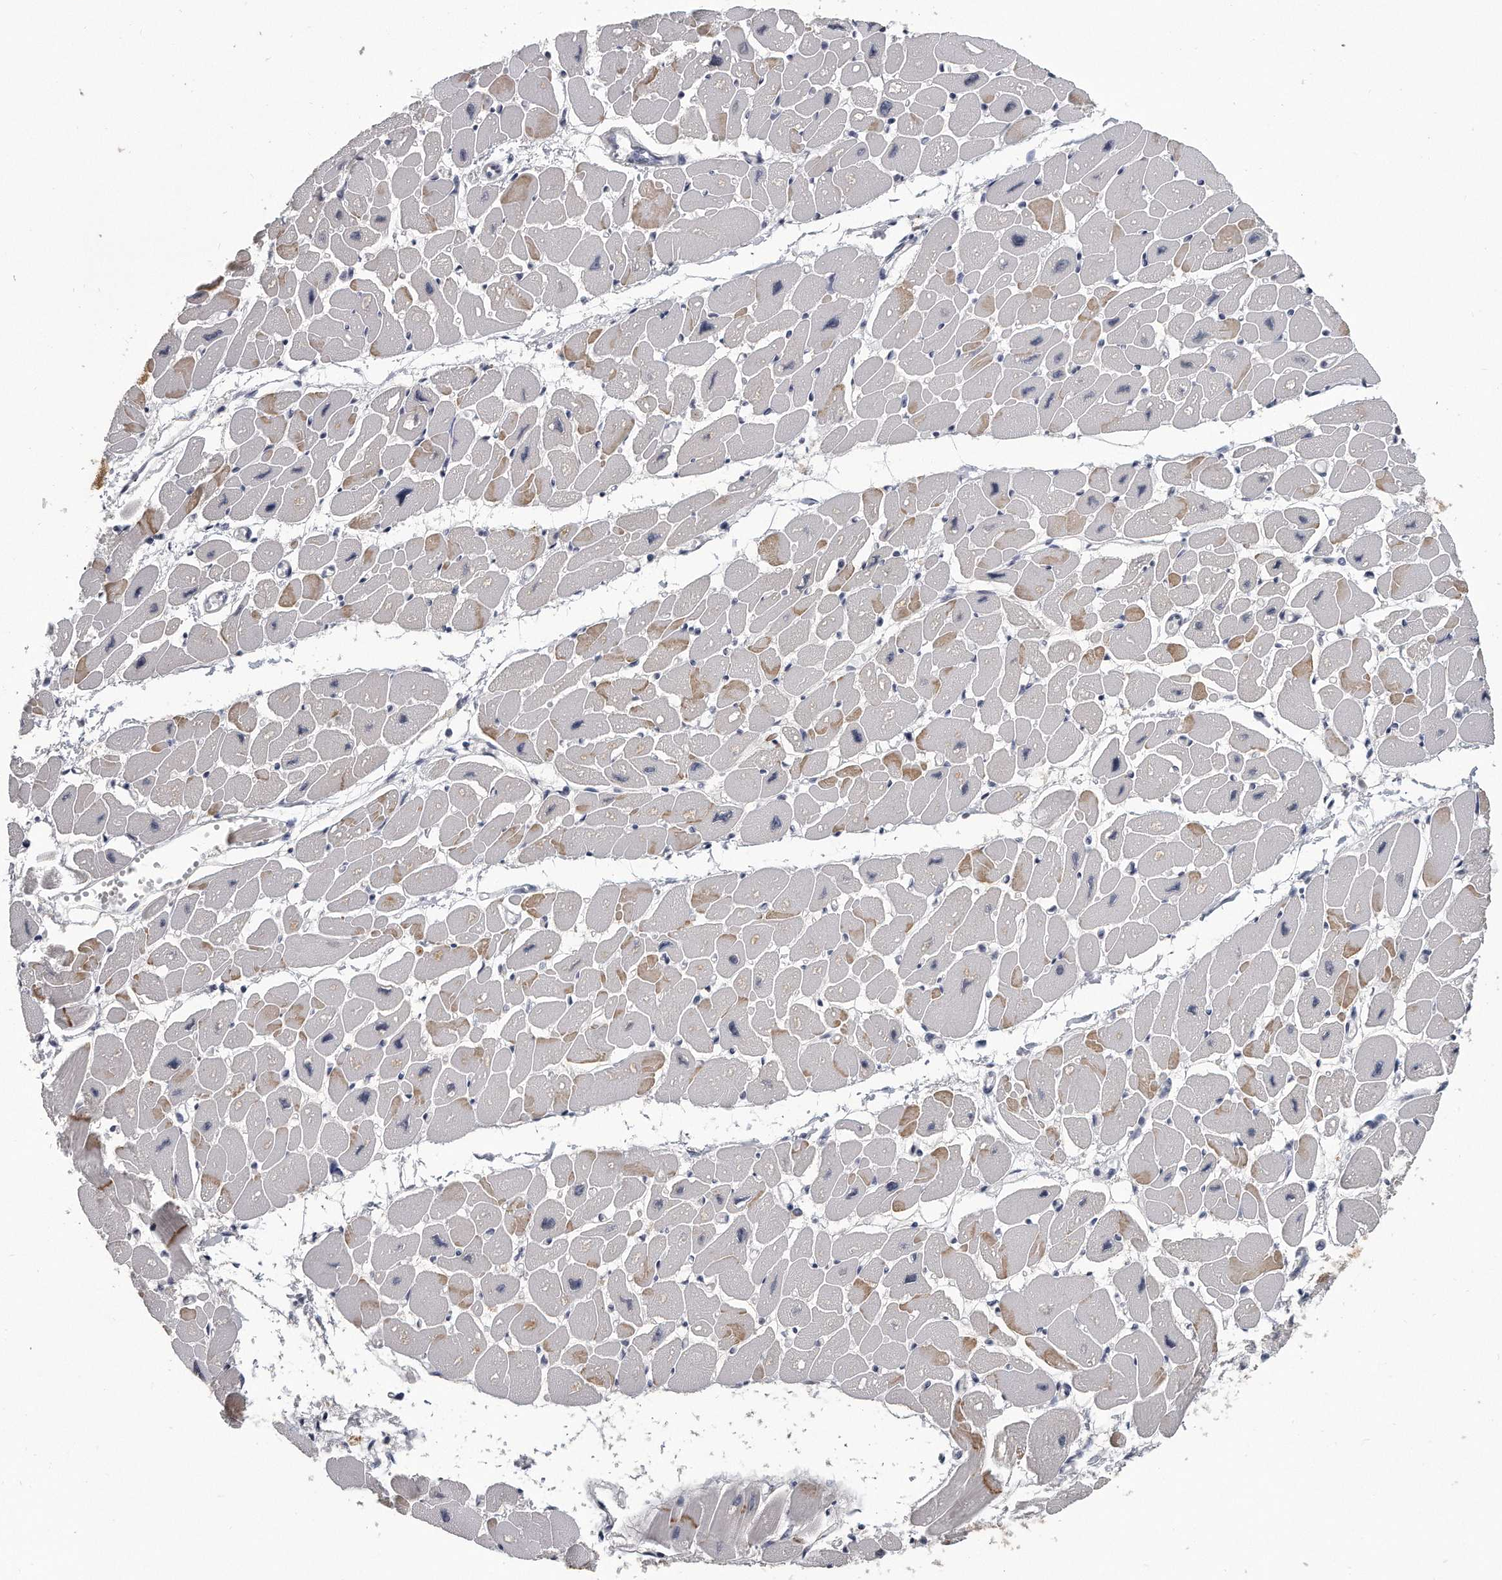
{"staining": {"intensity": "moderate", "quantity": "25%-75%", "location": "cytoplasmic/membranous"}, "tissue": "heart muscle", "cell_type": "Cardiomyocytes", "image_type": "normal", "snomed": [{"axis": "morphology", "description": "Normal tissue, NOS"}, {"axis": "topography", "description": "Heart"}], "caption": "DAB immunohistochemical staining of benign heart muscle exhibits moderate cytoplasmic/membranous protein staining in about 25%-75% of cardiomyocytes.", "gene": "KLHL7", "patient": {"sex": "female", "age": 54}}